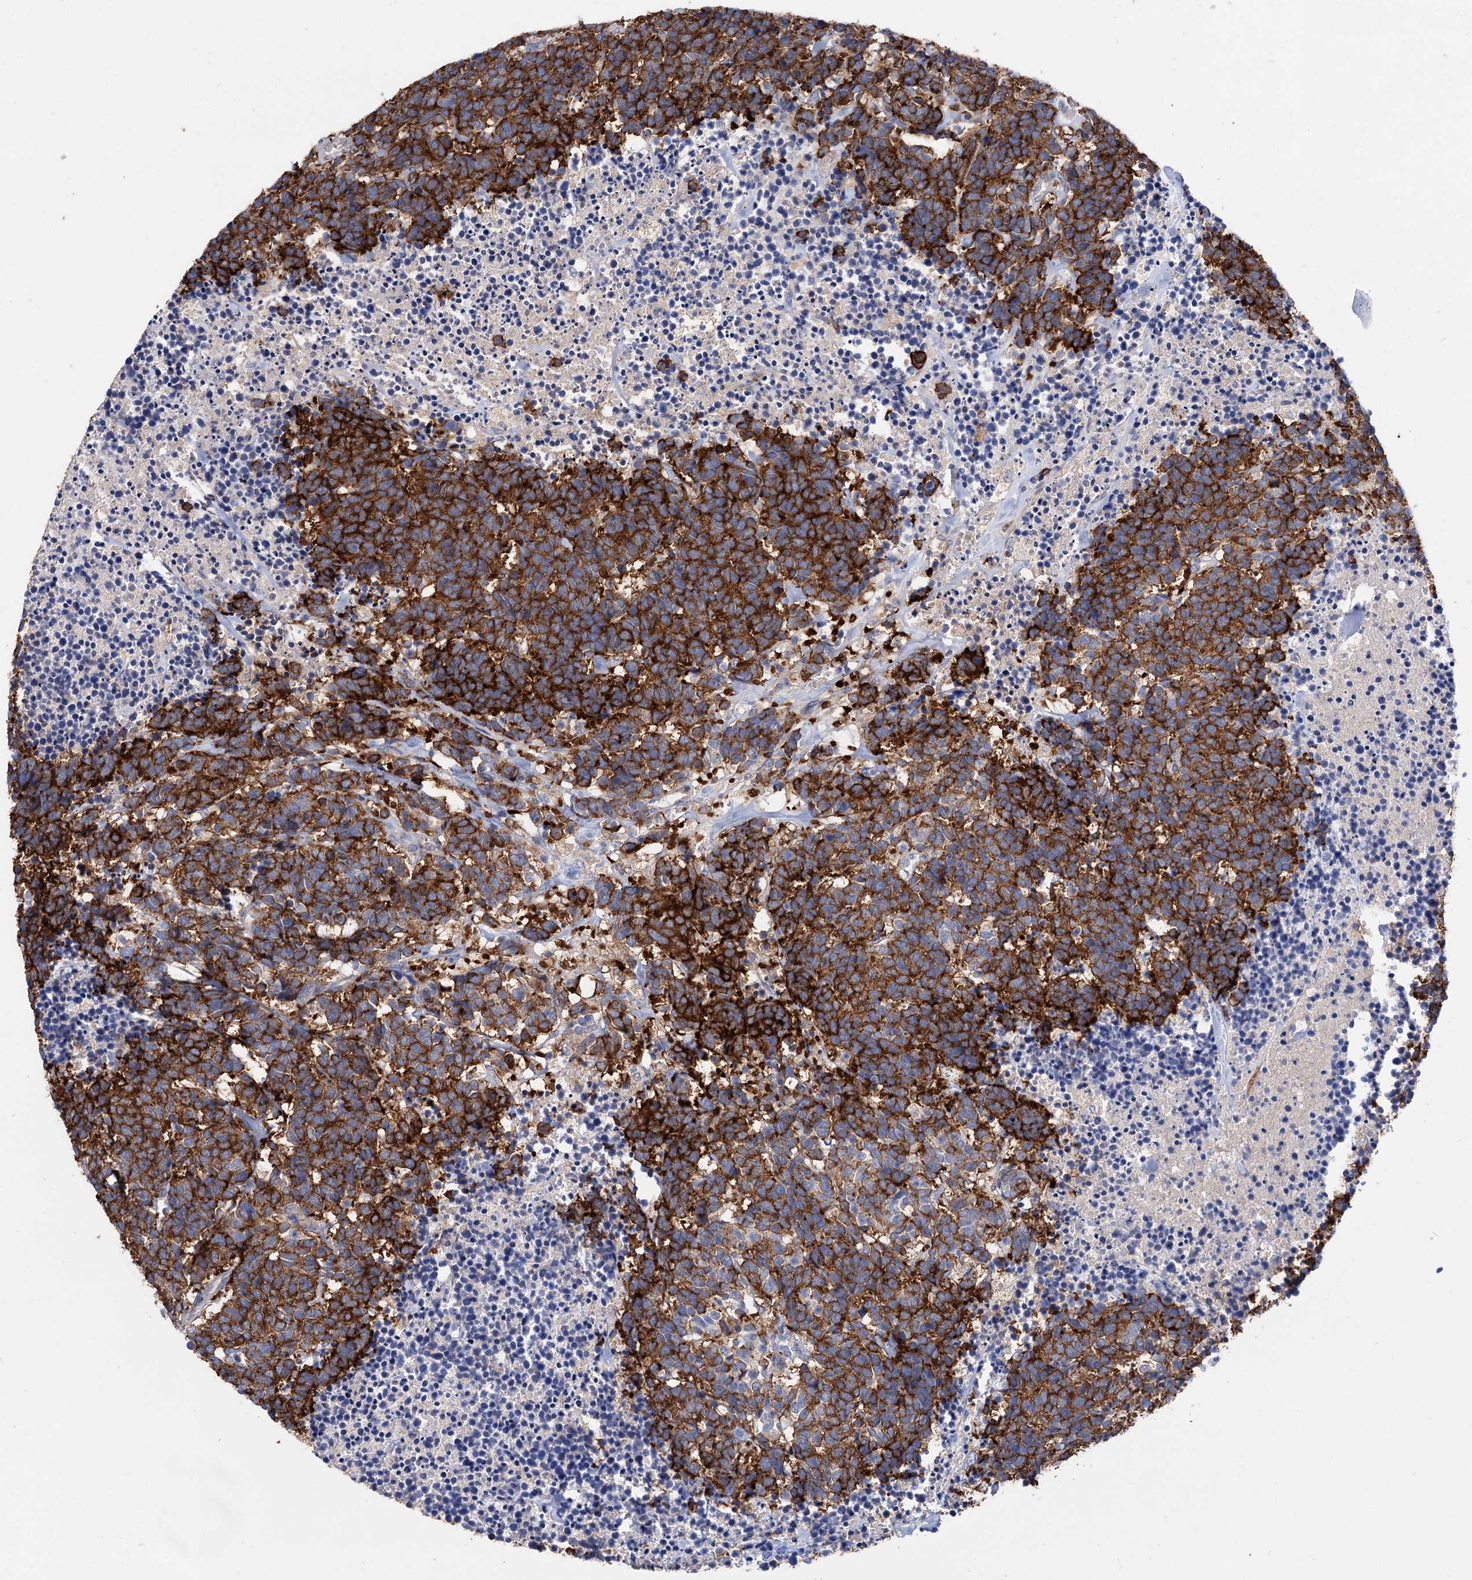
{"staining": {"intensity": "strong", "quantity": ">75%", "location": "cytoplasmic/membranous"}, "tissue": "carcinoid", "cell_type": "Tumor cells", "image_type": "cancer", "snomed": [{"axis": "morphology", "description": "Carcinoma, NOS"}, {"axis": "morphology", "description": "Carcinoid, malignant, NOS"}, {"axis": "topography", "description": "Urinary bladder"}], "caption": "The histopathology image shows a brown stain indicating the presence of a protein in the cytoplasmic/membranous of tumor cells in carcinoid (malignant).", "gene": "BBS4", "patient": {"sex": "male", "age": 57}}